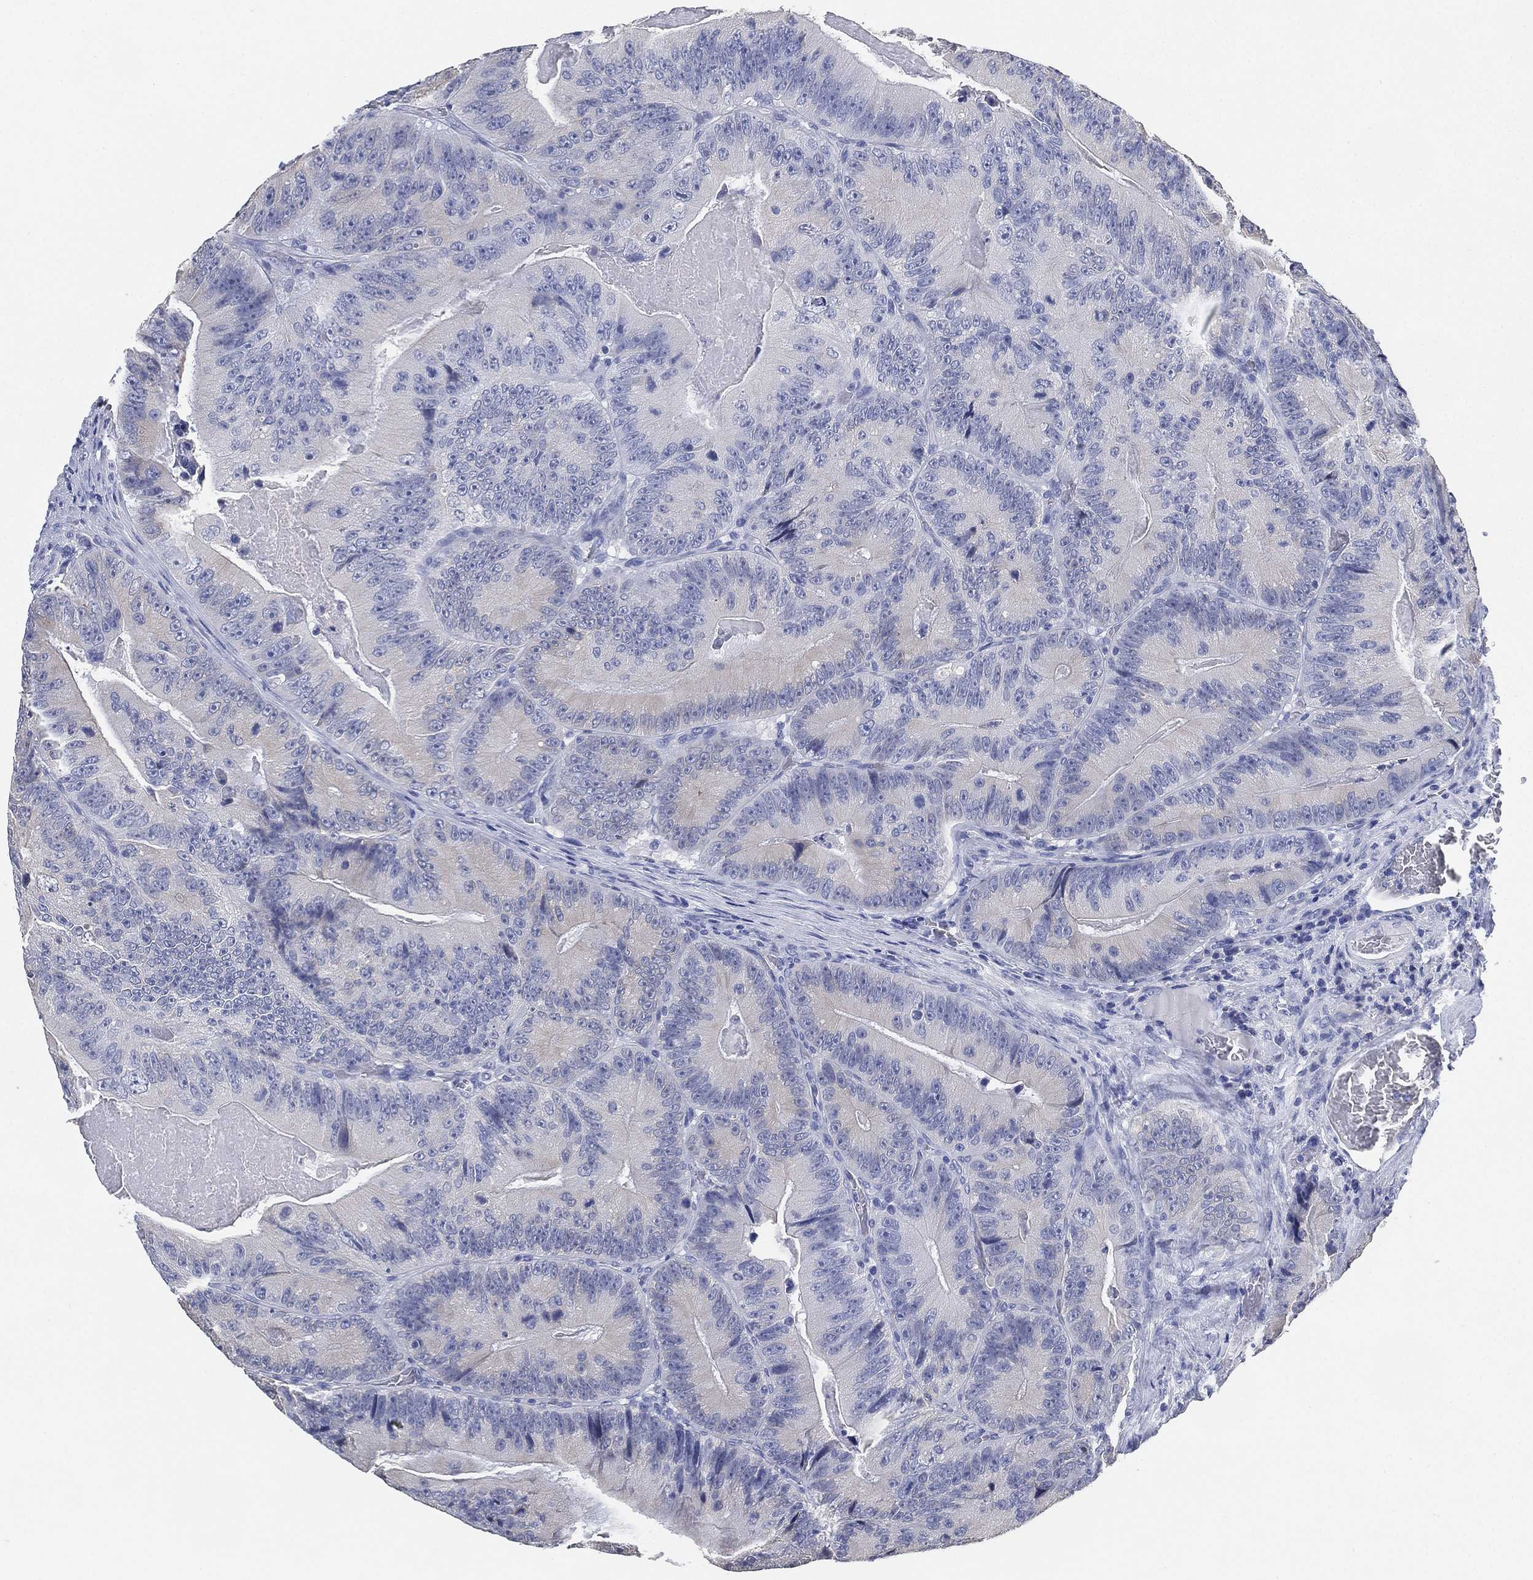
{"staining": {"intensity": "negative", "quantity": "none", "location": "none"}, "tissue": "colorectal cancer", "cell_type": "Tumor cells", "image_type": "cancer", "snomed": [{"axis": "morphology", "description": "Adenocarcinoma, NOS"}, {"axis": "topography", "description": "Colon"}], "caption": "Colorectal adenocarcinoma was stained to show a protein in brown. There is no significant staining in tumor cells.", "gene": "IYD", "patient": {"sex": "female", "age": 86}}